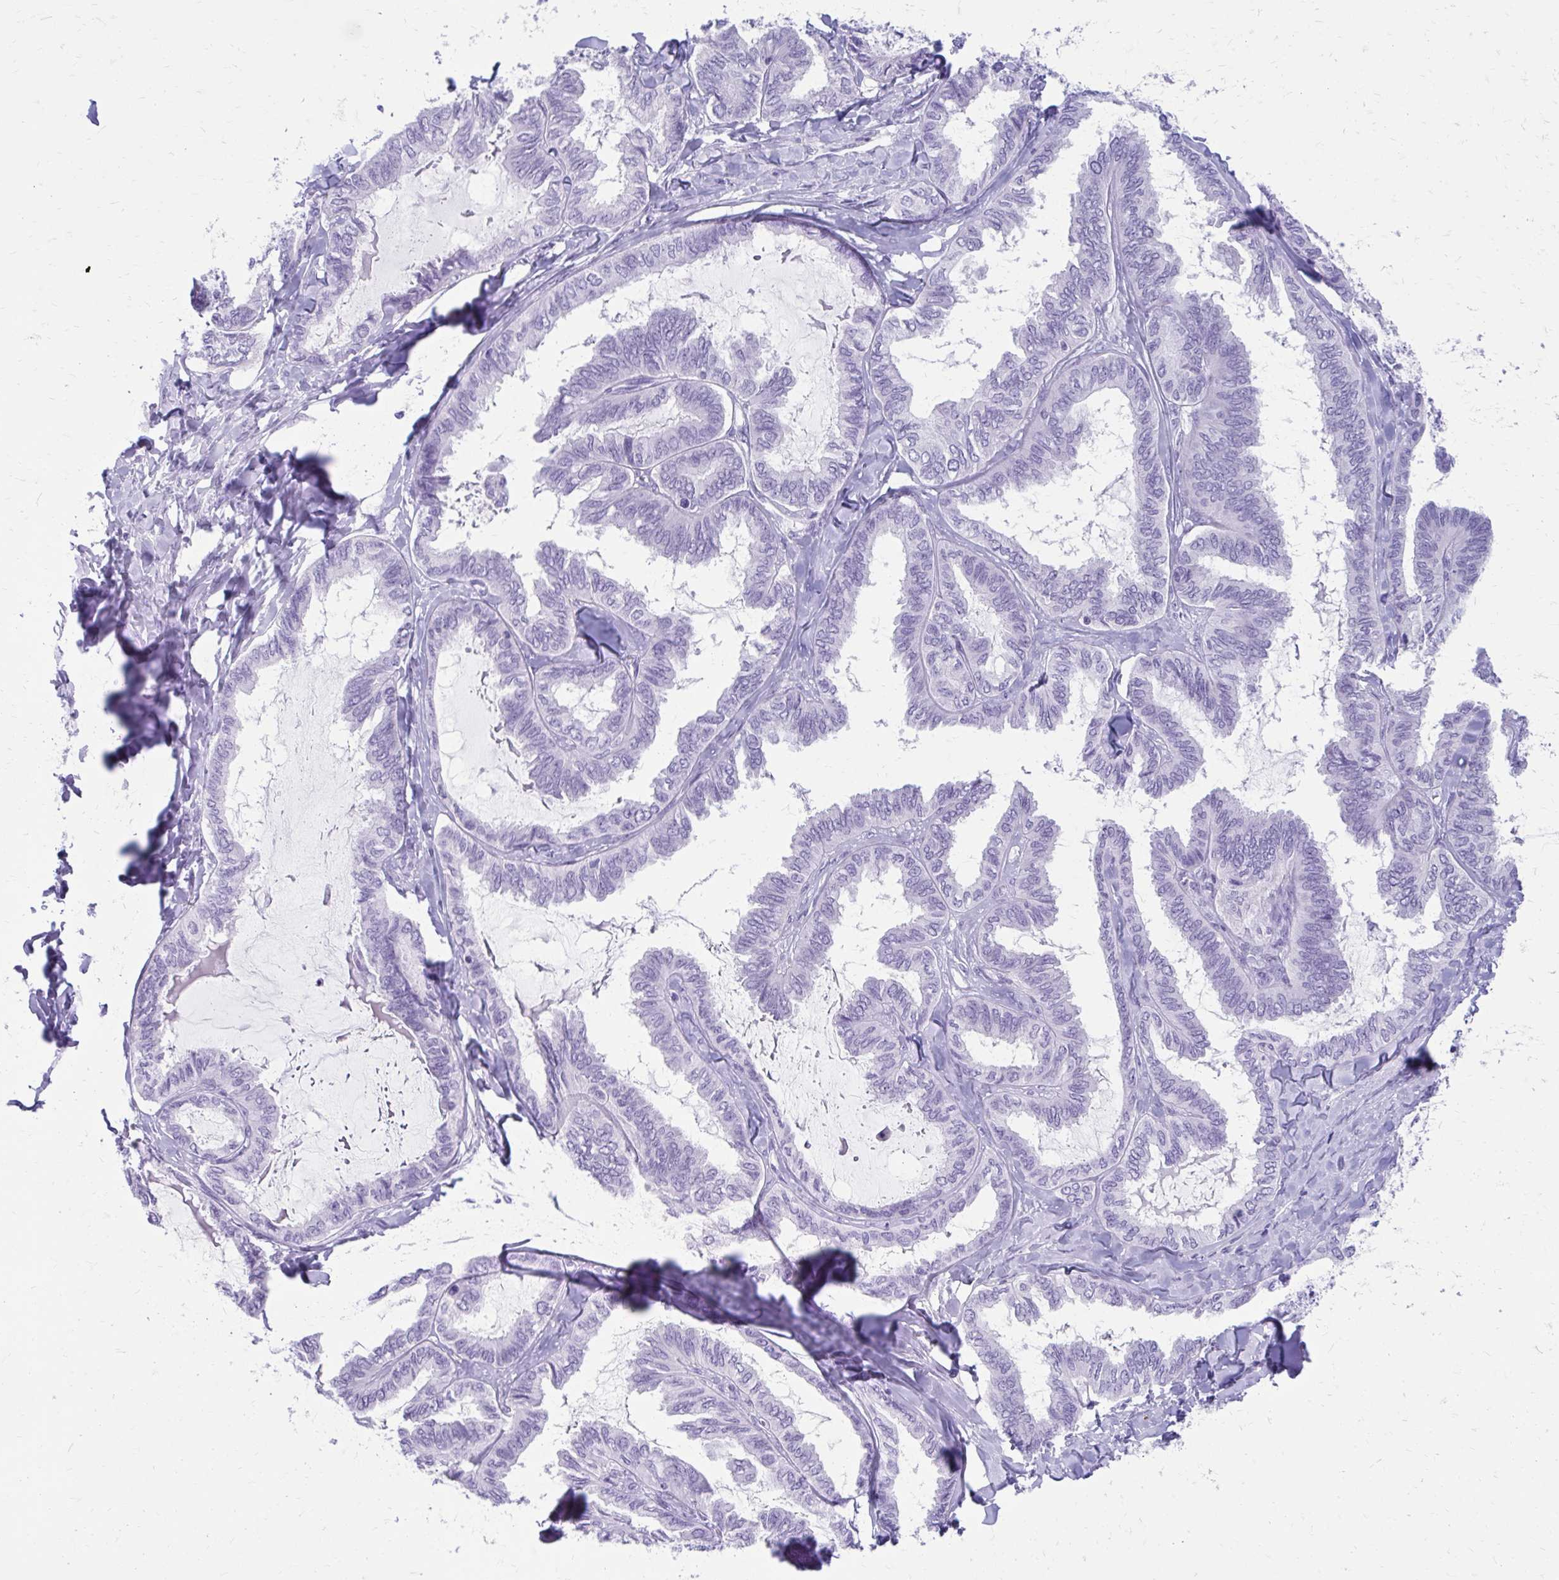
{"staining": {"intensity": "negative", "quantity": "none", "location": "none"}, "tissue": "ovarian cancer", "cell_type": "Tumor cells", "image_type": "cancer", "snomed": [{"axis": "morphology", "description": "Carcinoma, endometroid"}, {"axis": "topography", "description": "Ovary"}], "caption": "An IHC photomicrograph of ovarian cancer (endometroid carcinoma) is shown. There is no staining in tumor cells of ovarian cancer (endometroid carcinoma).", "gene": "SATL1", "patient": {"sex": "female", "age": 70}}